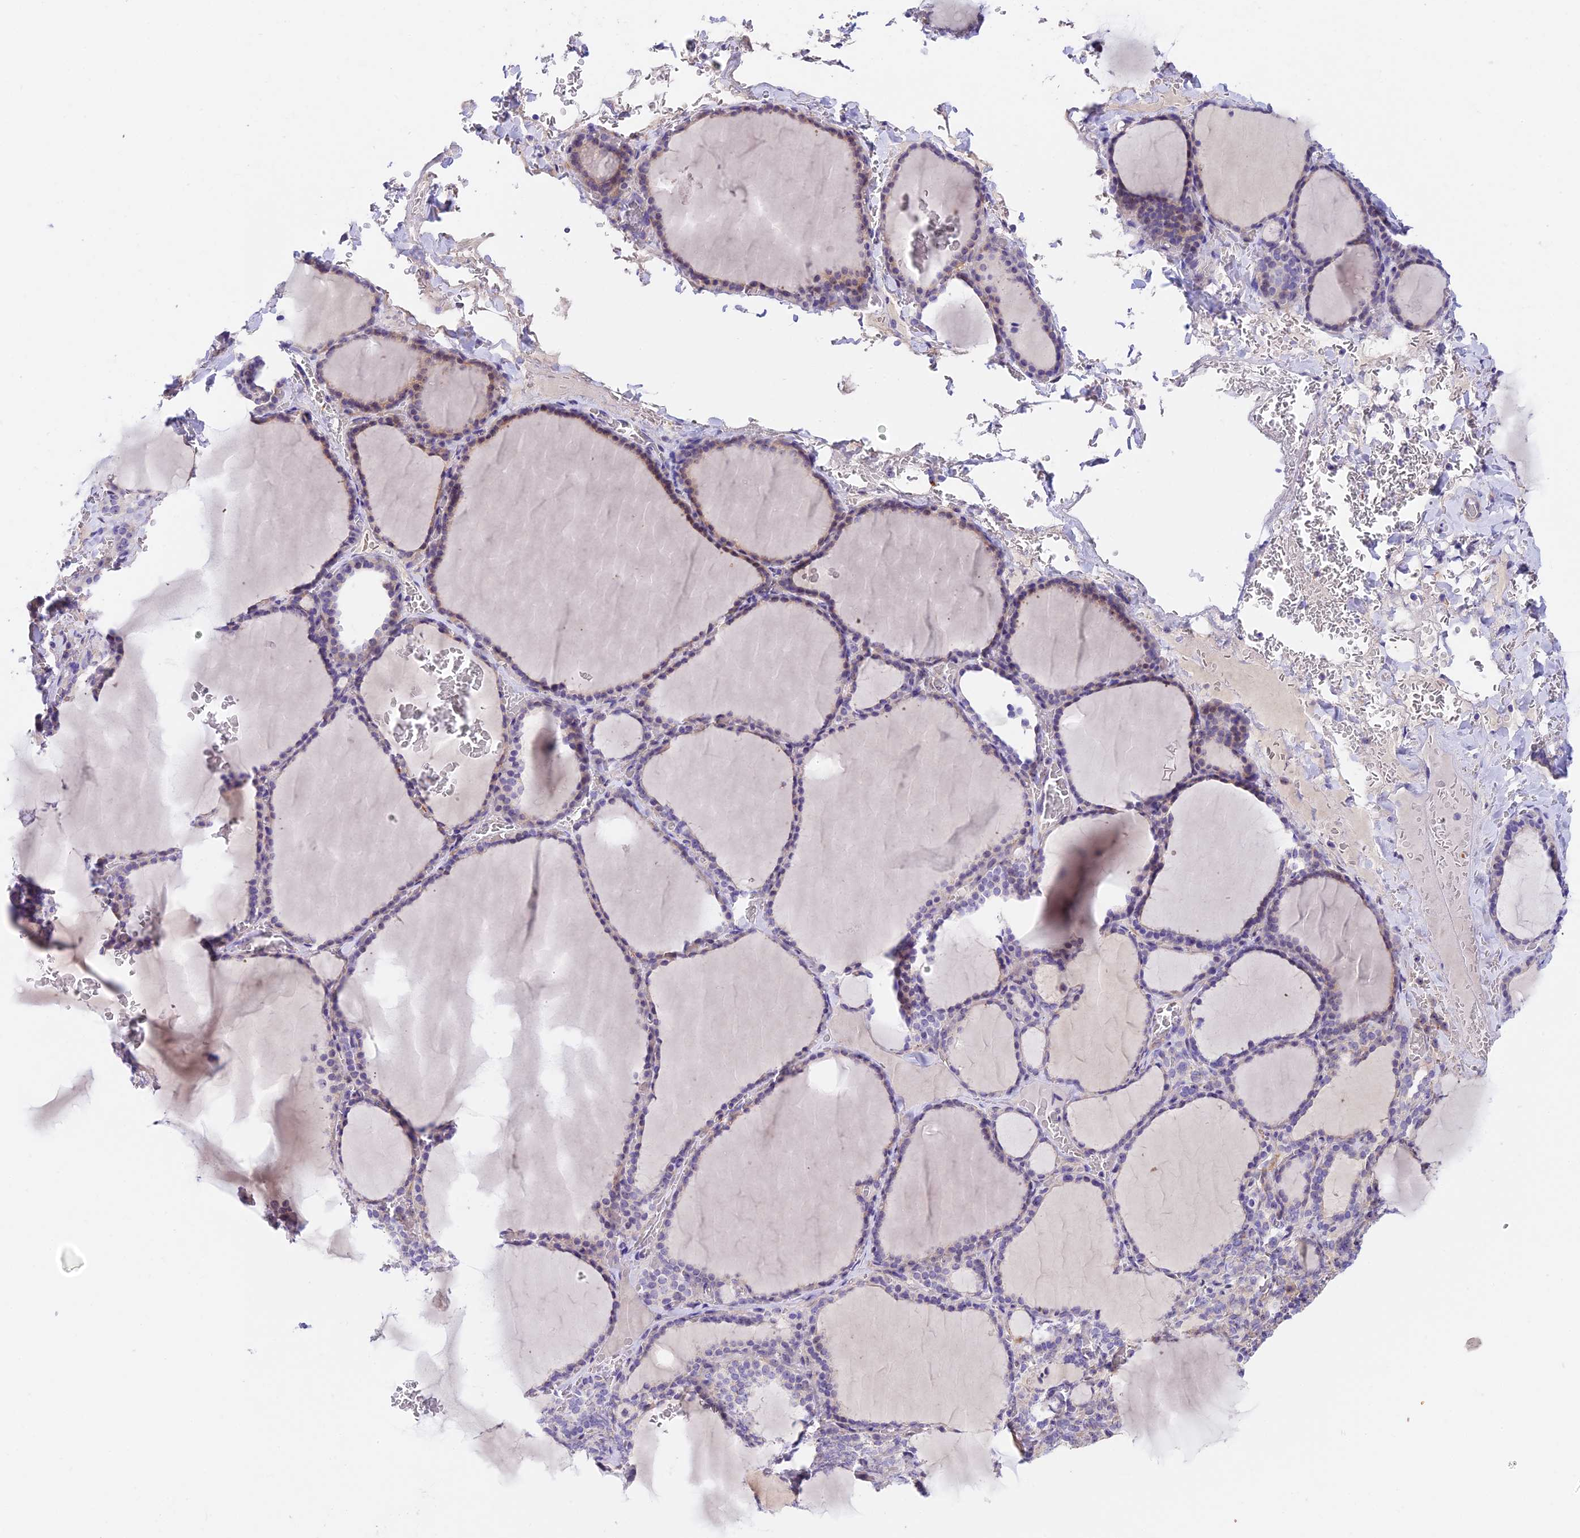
{"staining": {"intensity": "weak", "quantity": "25%-75%", "location": "cytoplasmic/membranous"}, "tissue": "thyroid gland", "cell_type": "Glandular cells", "image_type": "normal", "snomed": [{"axis": "morphology", "description": "Normal tissue, NOS"}, {"axis": "topography", "description": "Thyroid gland"}], "caption": "Glandular cells exhibit weak cytoplasmic/membranous staining in approximately 25%-75% of cells in normal thyroid gland. Nuclei are stained in blue.", "gene": "DUSP29", "patient": {"sex": "female", "age": 39}}